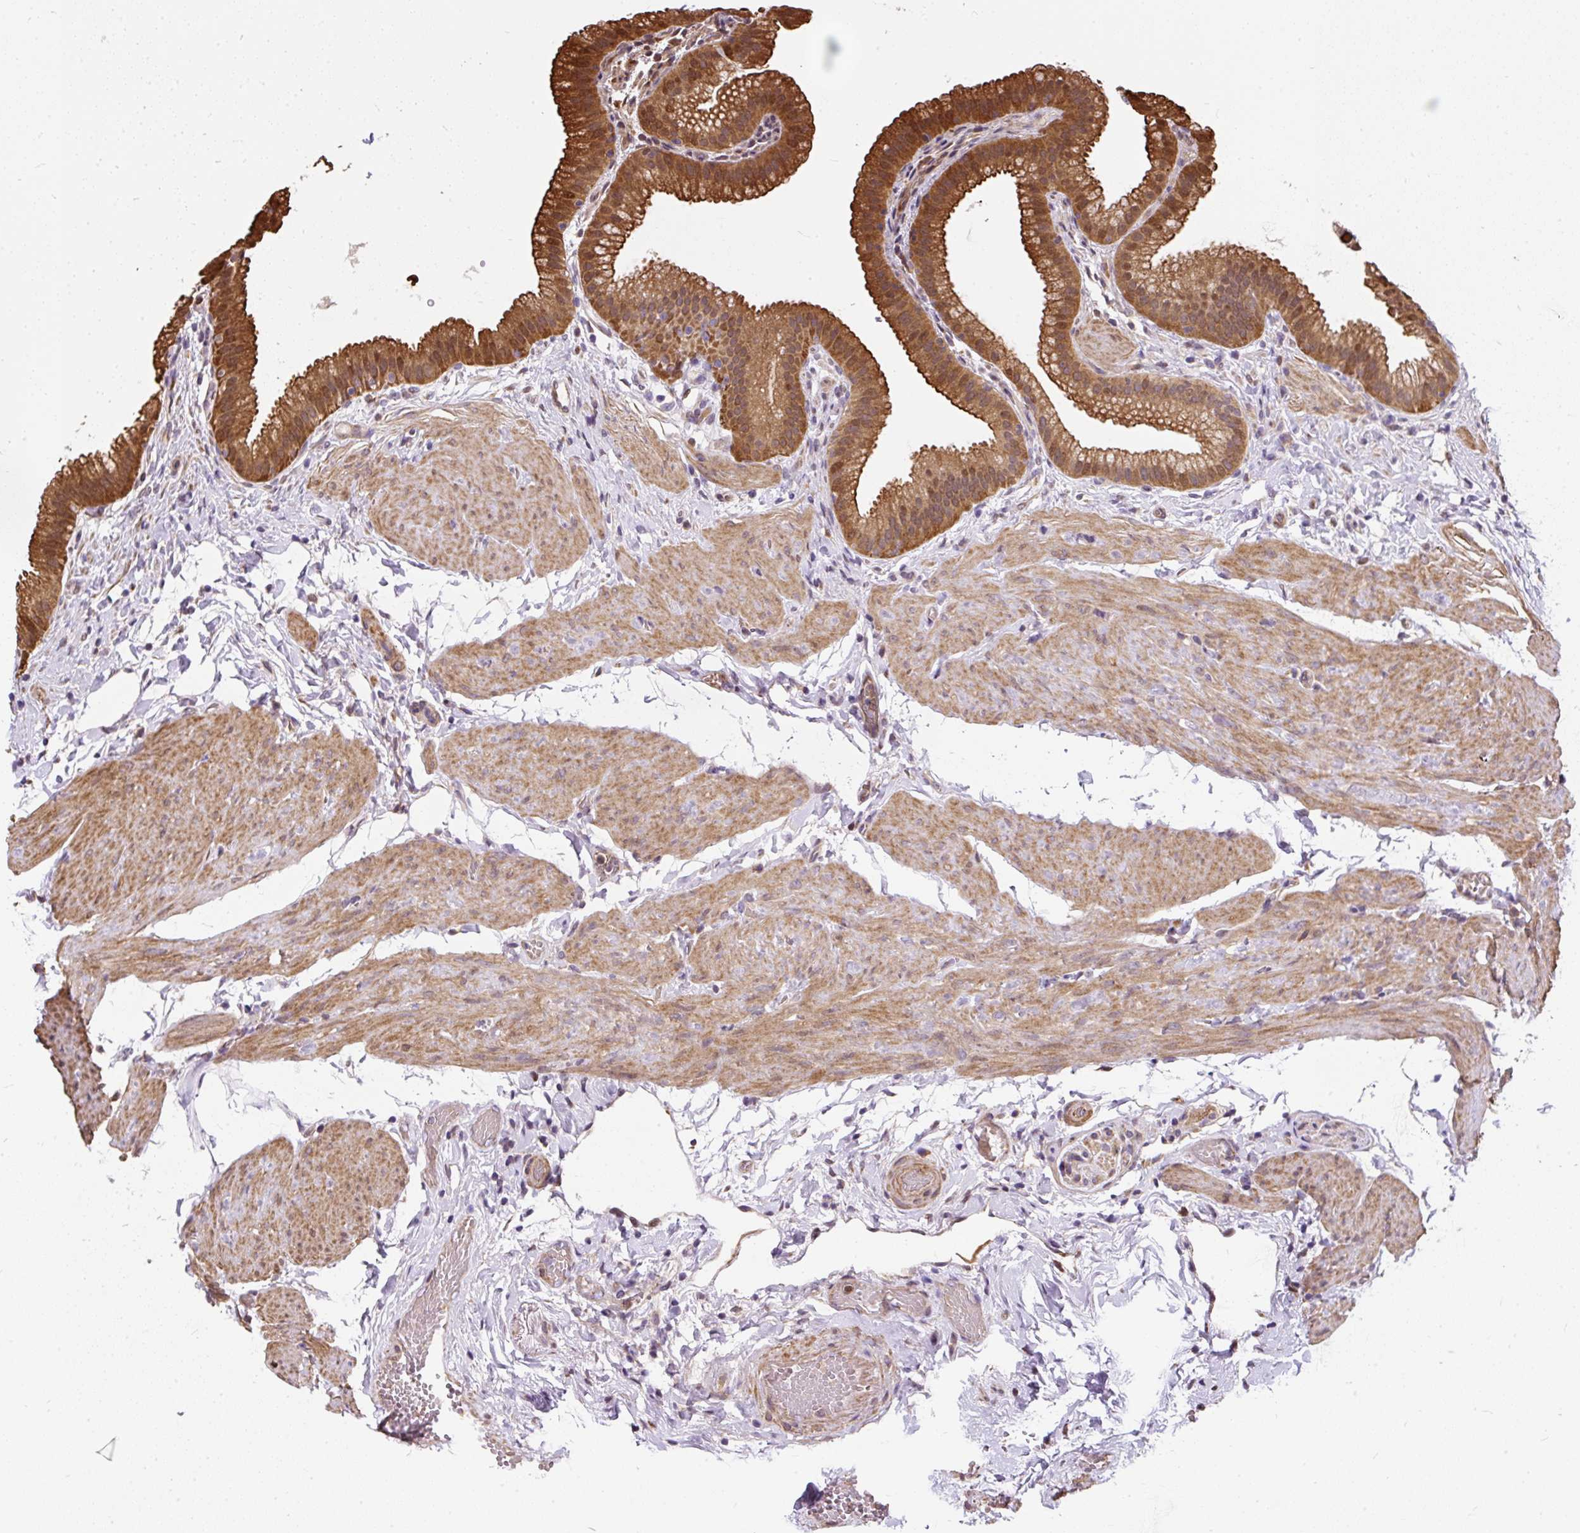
{"staining": {"intensity": "moderate", "quantity": ">75%", "location": "cytoplasmic/membranous"}, "tissue": "gallbladder", "cell_type": "Glandular cells", "image_type": "normal", "snomed": [{"axis": "morphology", "description": "Normal tissue, NOS"}, {"axis": "topography", "description": "Gallbladder"}], "caption": "Immunohistochemical staining of unremarkable gallbladder displays medium levels of moderate cytoplasmic/membranous positivity in approximately >75% of glandular cells.", "gene": "PUS7L", "patient": {"sex": "female", "age": 63}}